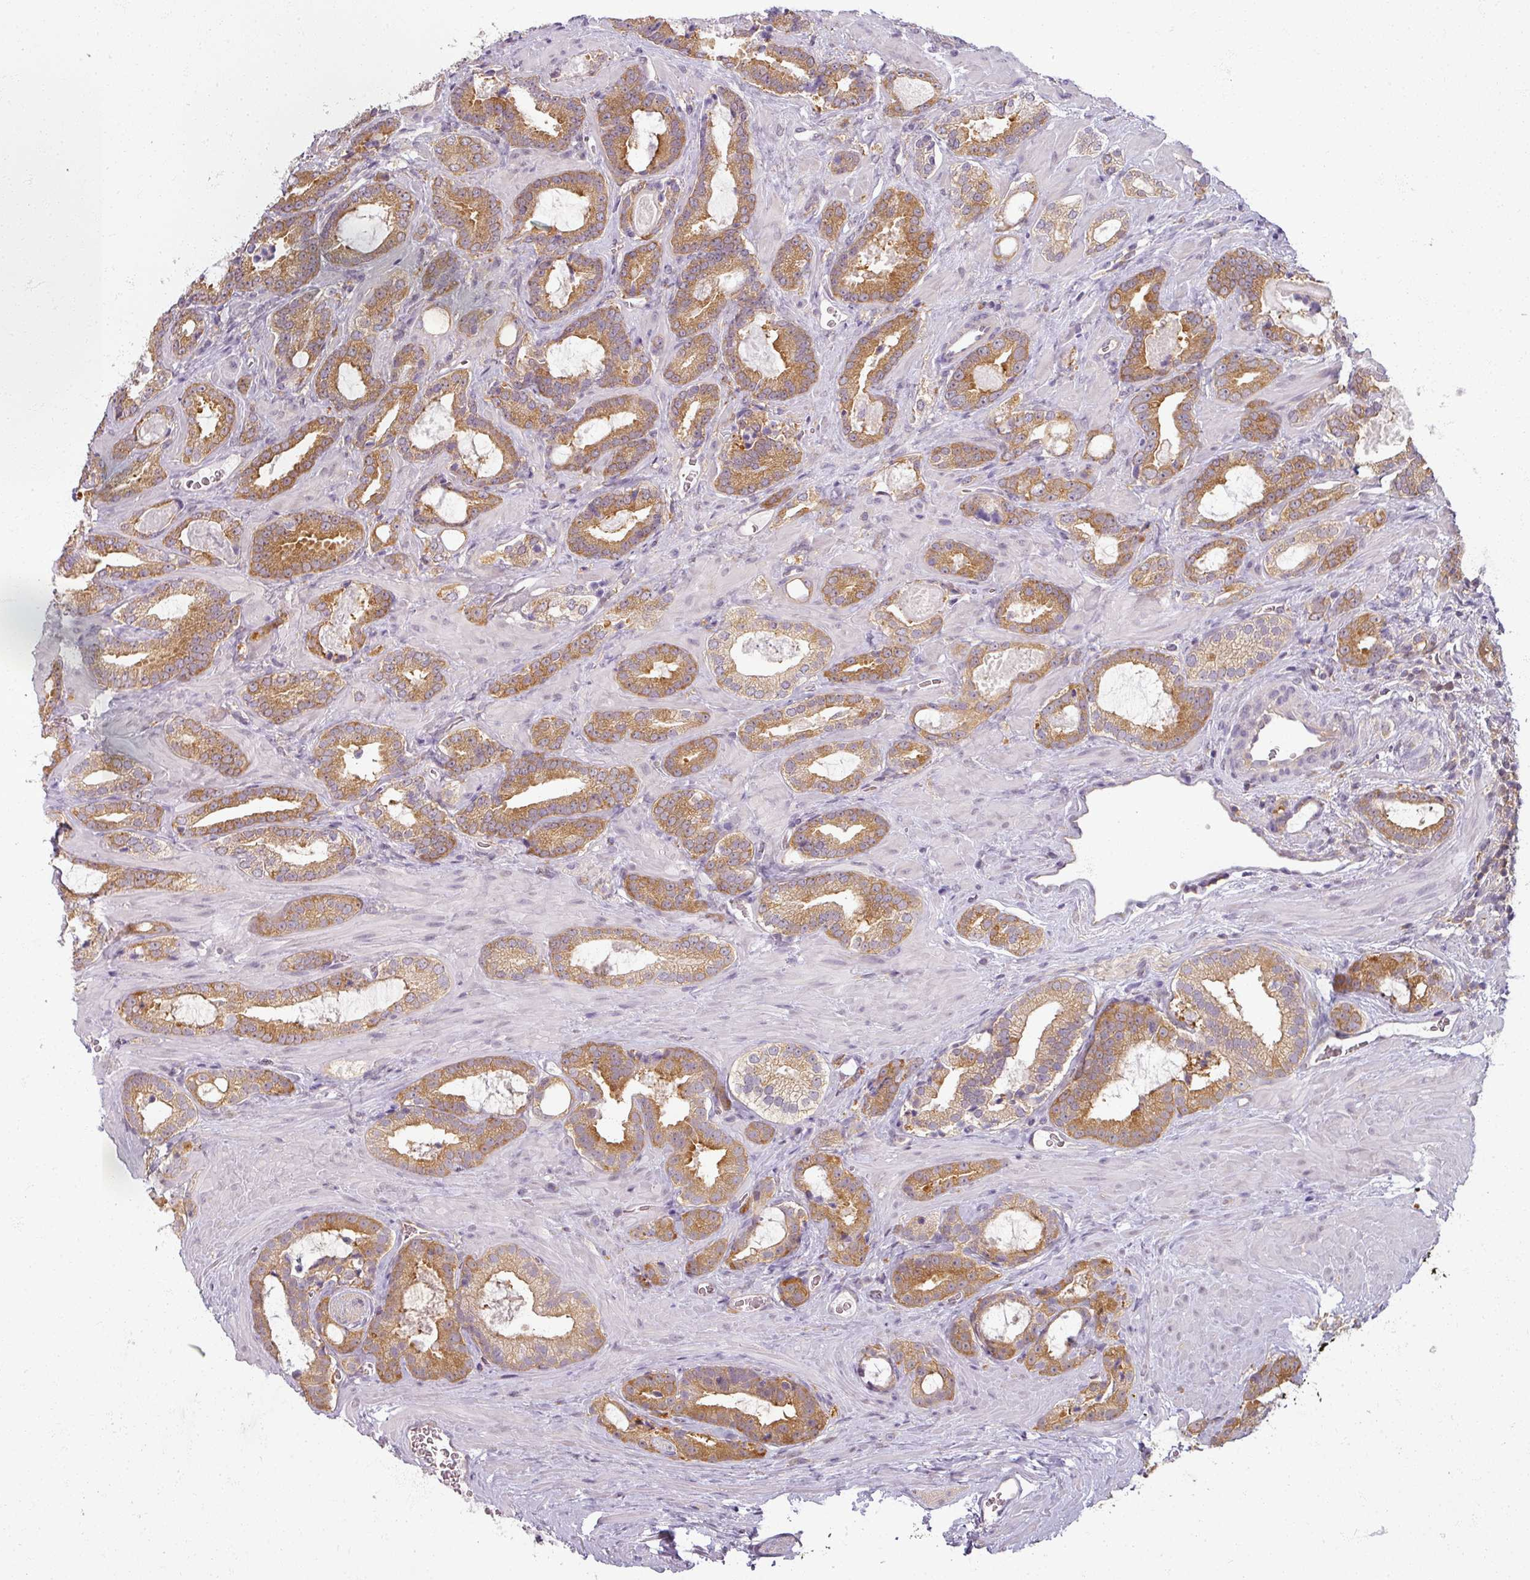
{"staining": {"intensity": "moderate", "quantity": ">75%", "location": "cytoplasmic/membranous"}, "tissue": "prostate cancer", "cell_type": "Tumor cells", "image_type": "cancer", "snomed": [{"axis": "morphology", "description": "Adenocarcinoma, Low grade"}, {"axis": "topography", "description": "Prostate"}], "caption": "Moderate cytoplasmic/membranous positivity for a protein is seen in approximately >75% of tumor cells of adenocarcinoma (low-grade) (prostate) using immunohistochemistry.", "gene": "AGPAT4", "patient": {"sex": "male", "age": 62}}